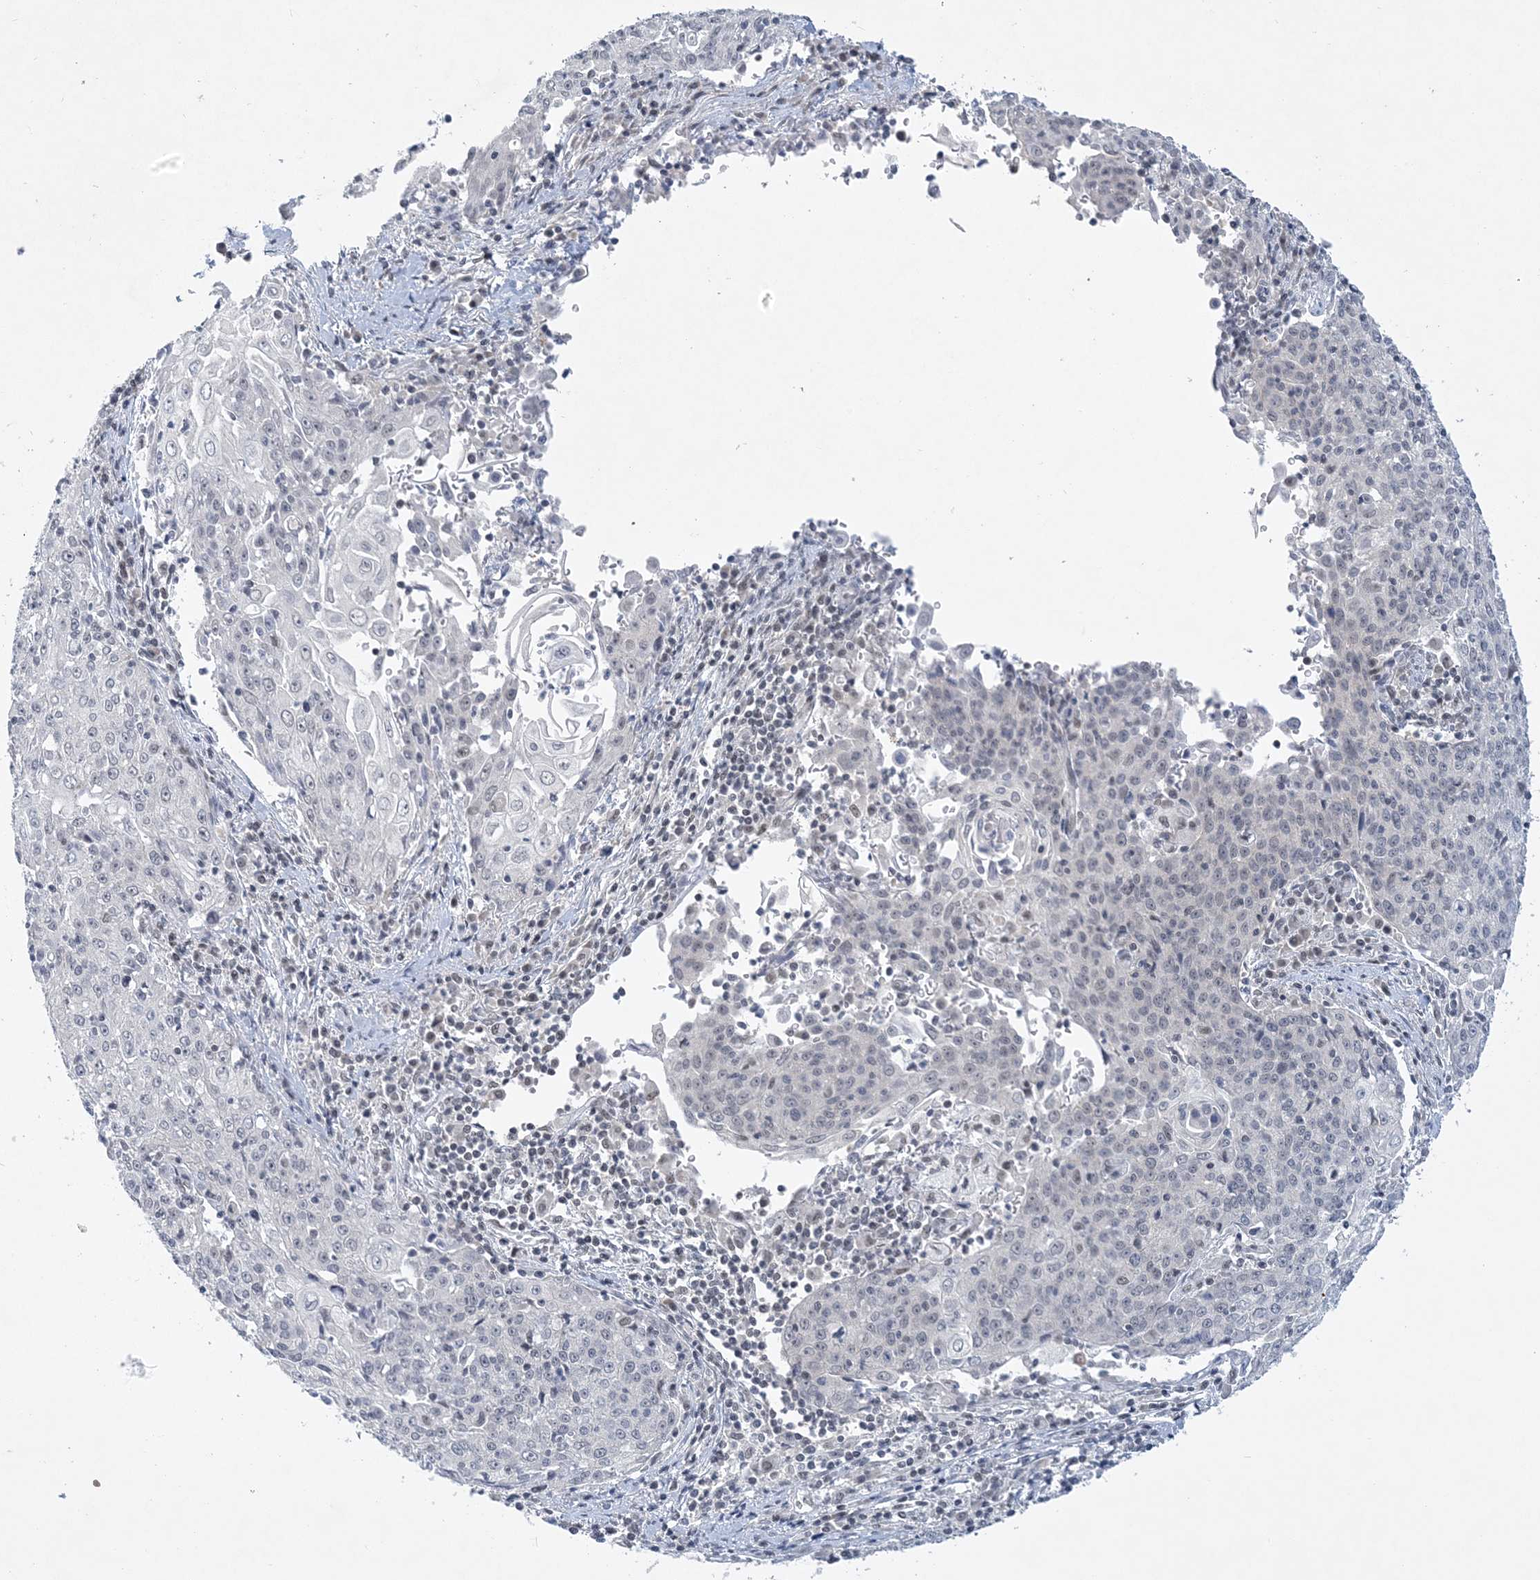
{"staining": {"intensity": "negative", "quantity": "none", "location": "none"}, "tissue": "cervical cancer", "cell_type": "Tumor cells", "image_type": "cancer", "snomed": [{"axis": "morphology", "description": "Squamous cell carcinoma, NOS"}, {"axis": "topography", "description": "Cervix"}], "caption": "This is an IHC photomicrograph of squamous cell carcinoma (cervical). There is no expression in tumor cells.", "gene": "KMT2D", "patient": {"sex": "female", "age": 48}}